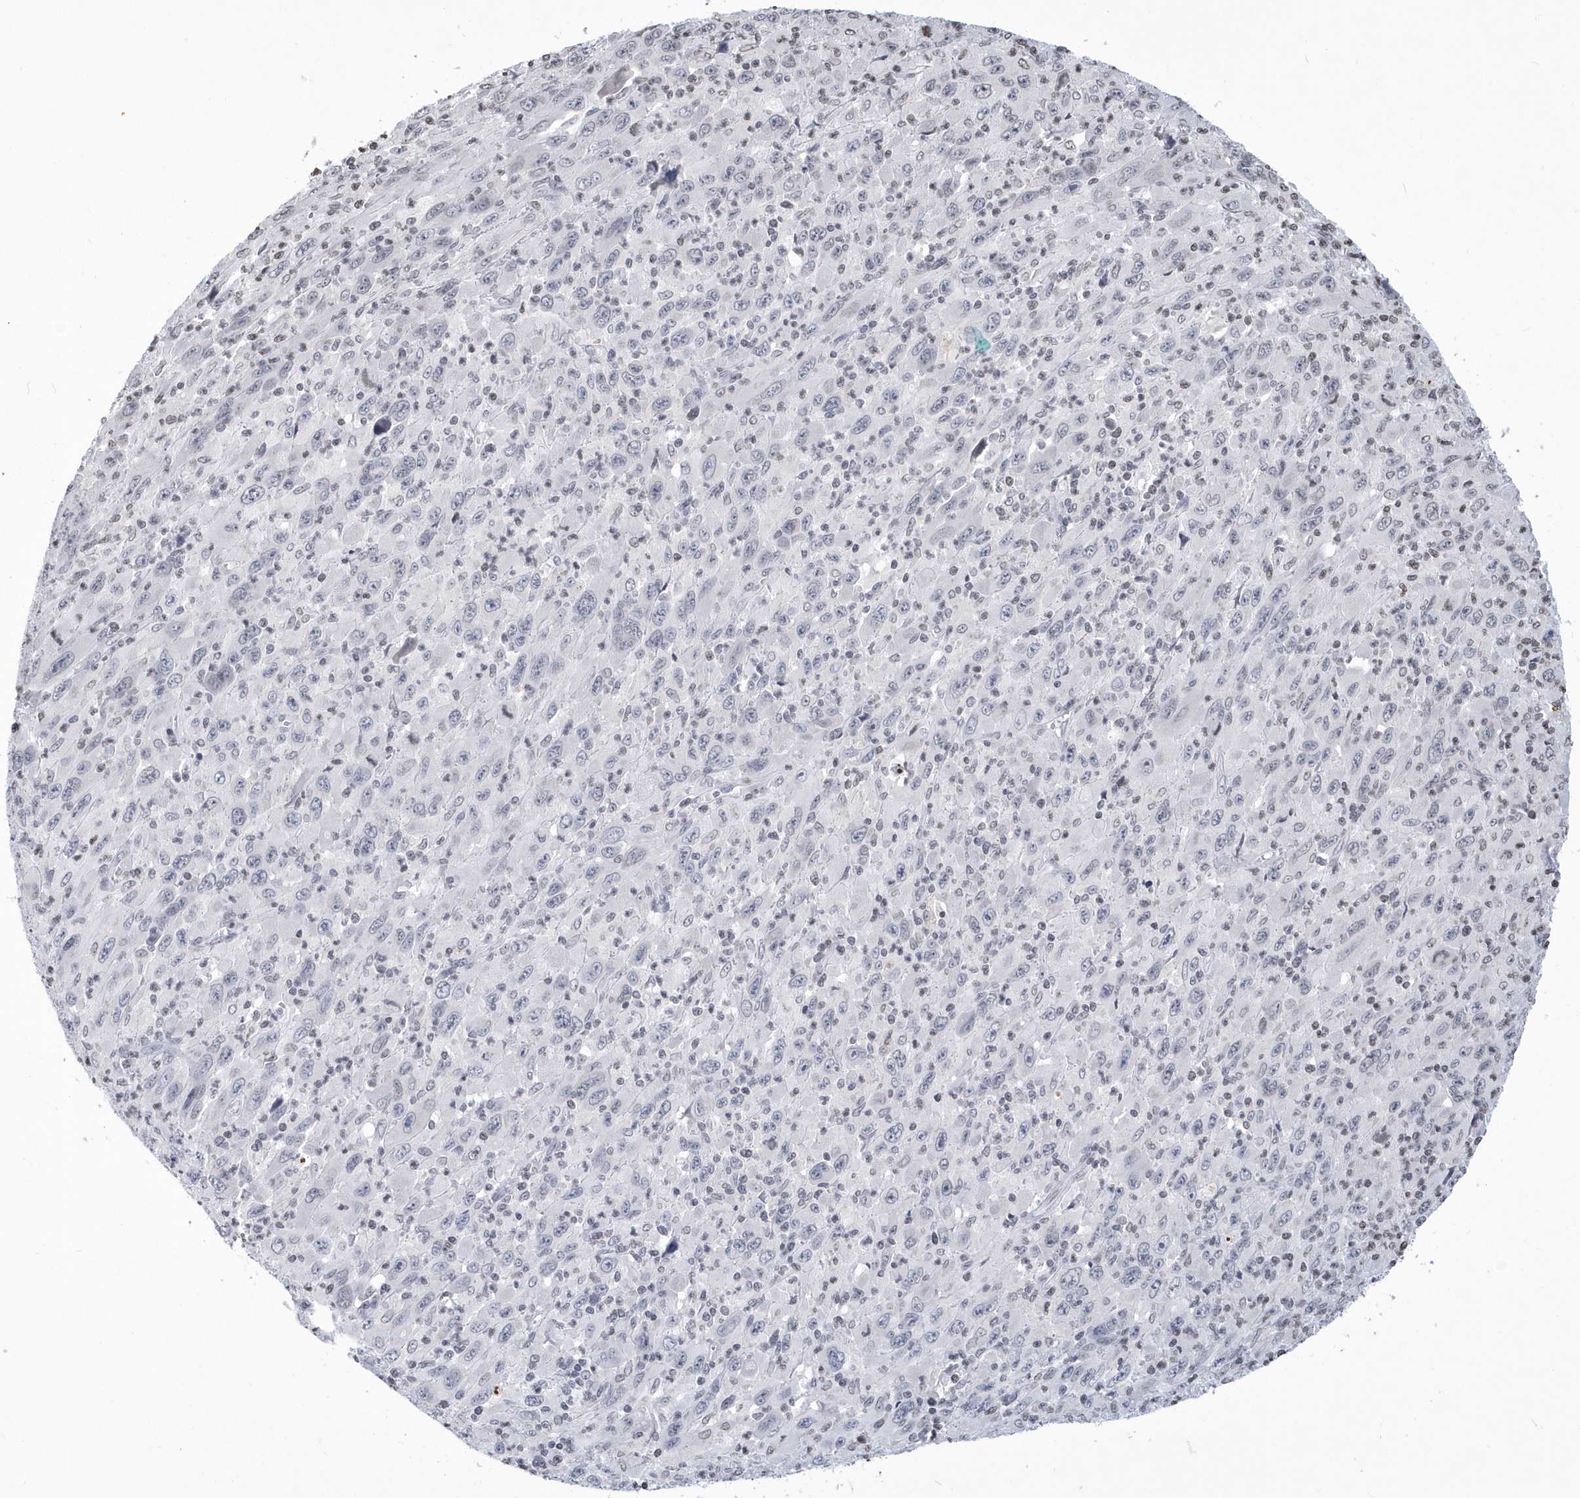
{"staining": {"intensity": "negative", "quantity": "none", "location": "none"}, "tissue": "melanoma", "cell_type": "Tumor cells", "image_type": "cancer", "snomed": [{"axis": "morphology", "description": "Malignant melanoma, Metastatic site"}, {"axis": "topography", "description": "Skin"}], "caption": "Tumor cells are negative for protein expression in human malignant melanoma (metastatic site).", "gene": "VWA5B2", "patient": {"sex": "female", "age": 56}}